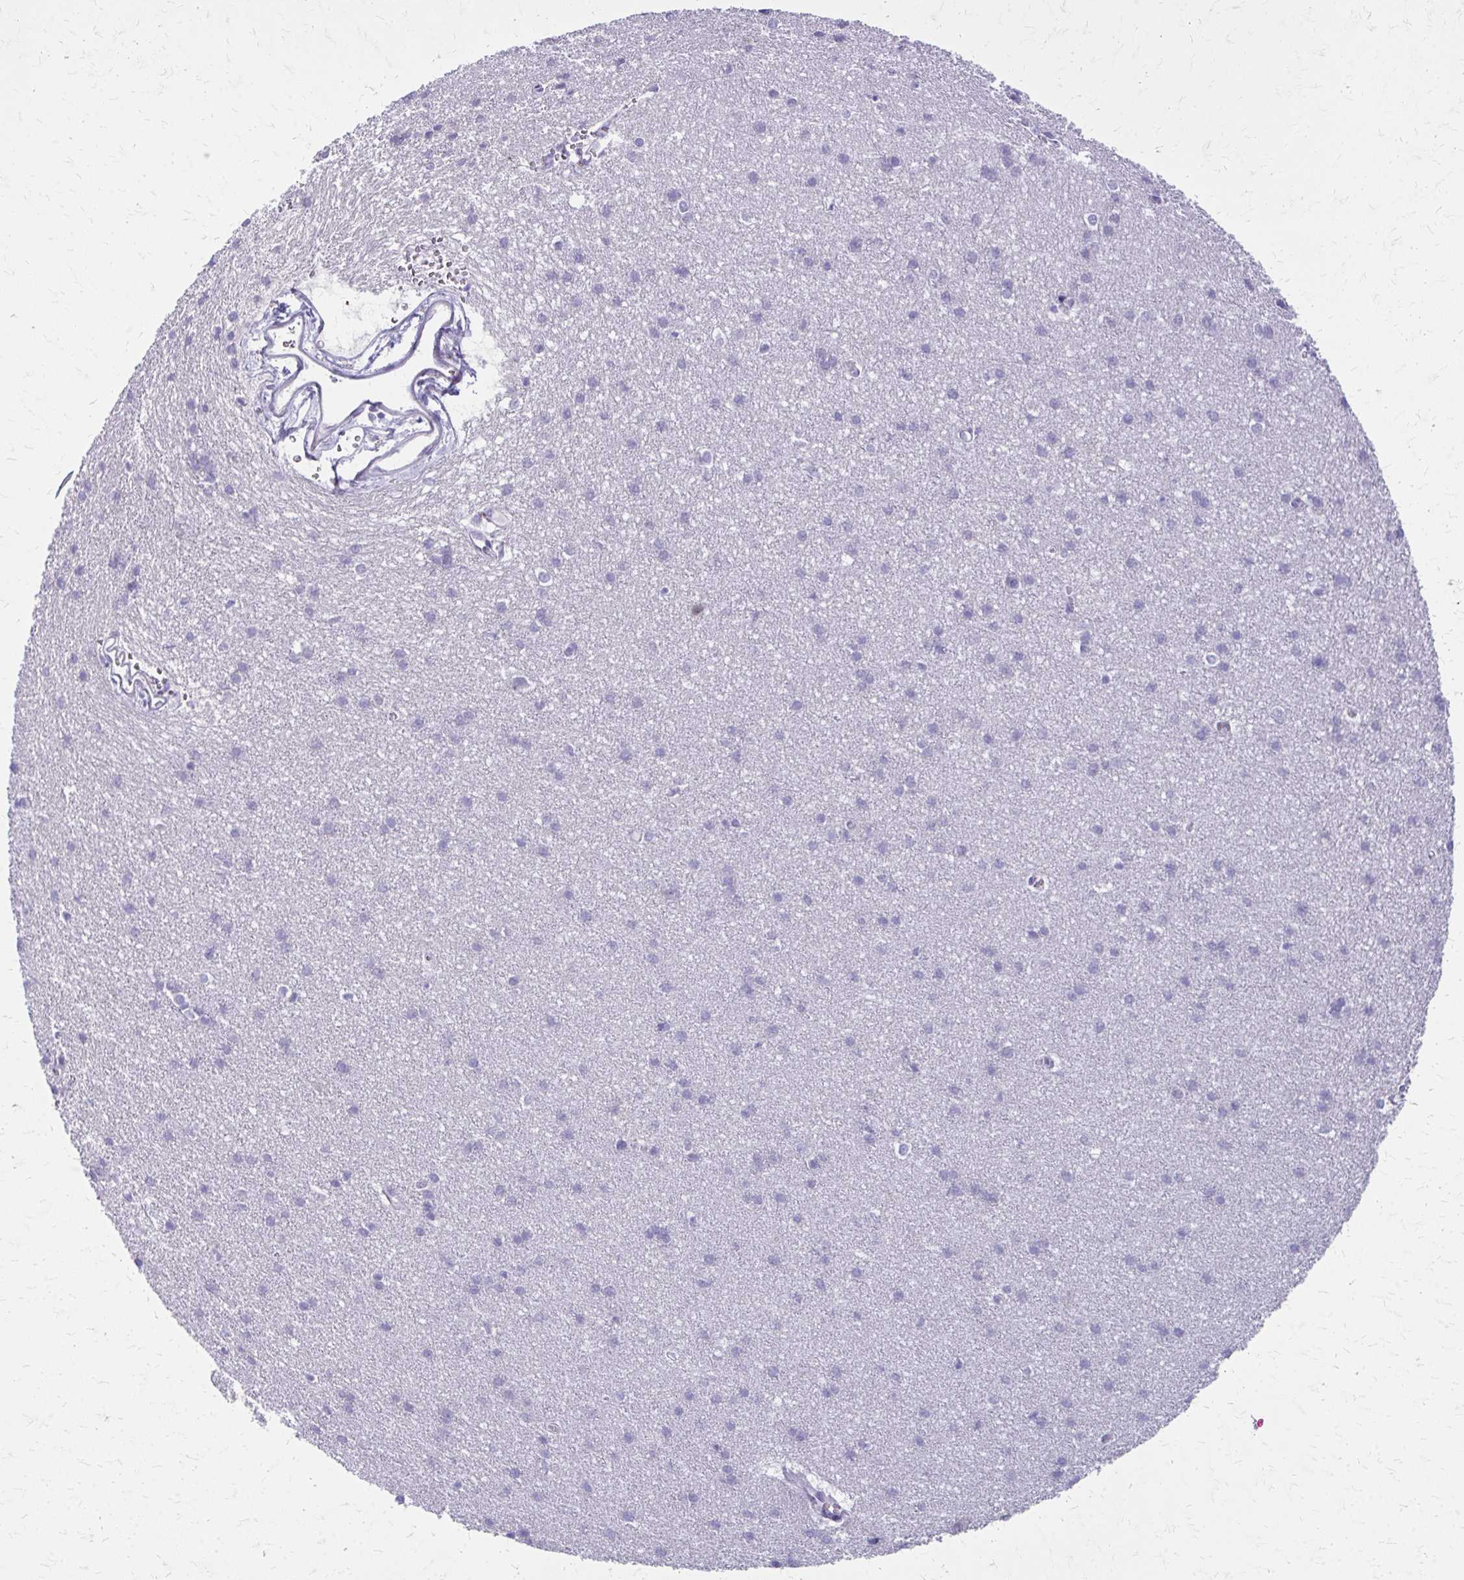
{"staining": {"intensity": "negative", "quantity": "none", "location": "none"}, "tissue": "cerebral cortex", "cell_type": "Endothelial cells", "image_type": "normal", "snomed": [{"axis": "morphology", "description": "Normal tissue, NOS"}, {"axis": "topography", "description": "Cerebral cortex"}], "caption": "A photomicrograph of cerebral cortex stained for a protein reveals no brown staining in endothelial cells.", "gene": "TRIM6", "patient": {"sex": "male", "age": 37}}